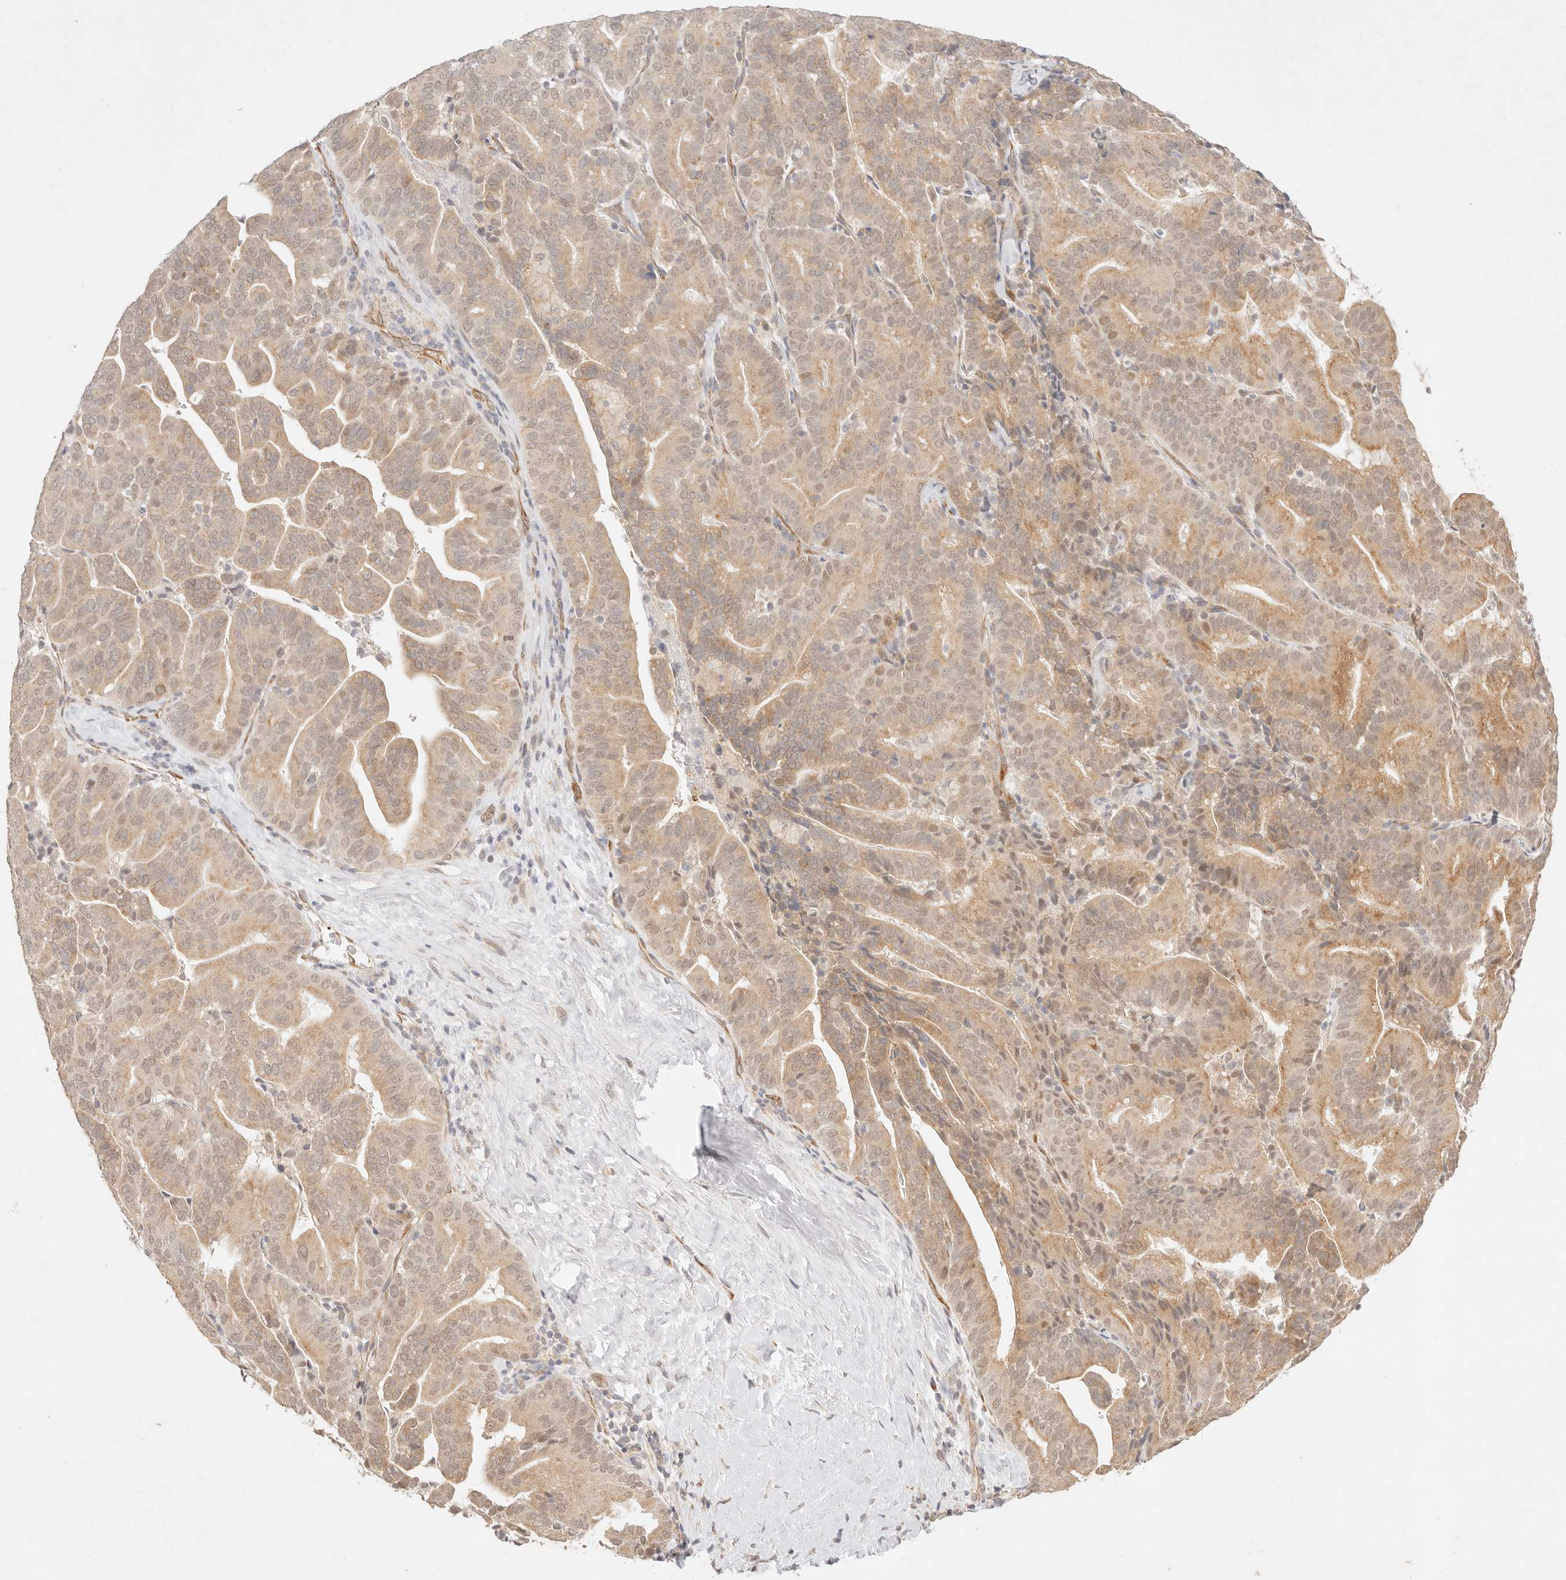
{"staining": {"intensity": "weak", "quantity": ">75%", "location": "cytoplasmic/membranous"}, "tissue": "liver cancer", "cell_type": "Tumor cells", "image_type": "cancer", "snomed": [{"axis": "morphology", "description": "Cholangiocarcinoma"}, {"axis": "topography", "description": "Liver"}], "caption": "Immunohistochemistry (IHC) micrograph of liver cancer stained for a protein (brown), which shows low levels of weak cytoplasmic/membranous staining in approximately >75% of tumor cells.", "gene": "GPR156", "patient": {"sex": "female", "age": 75}}